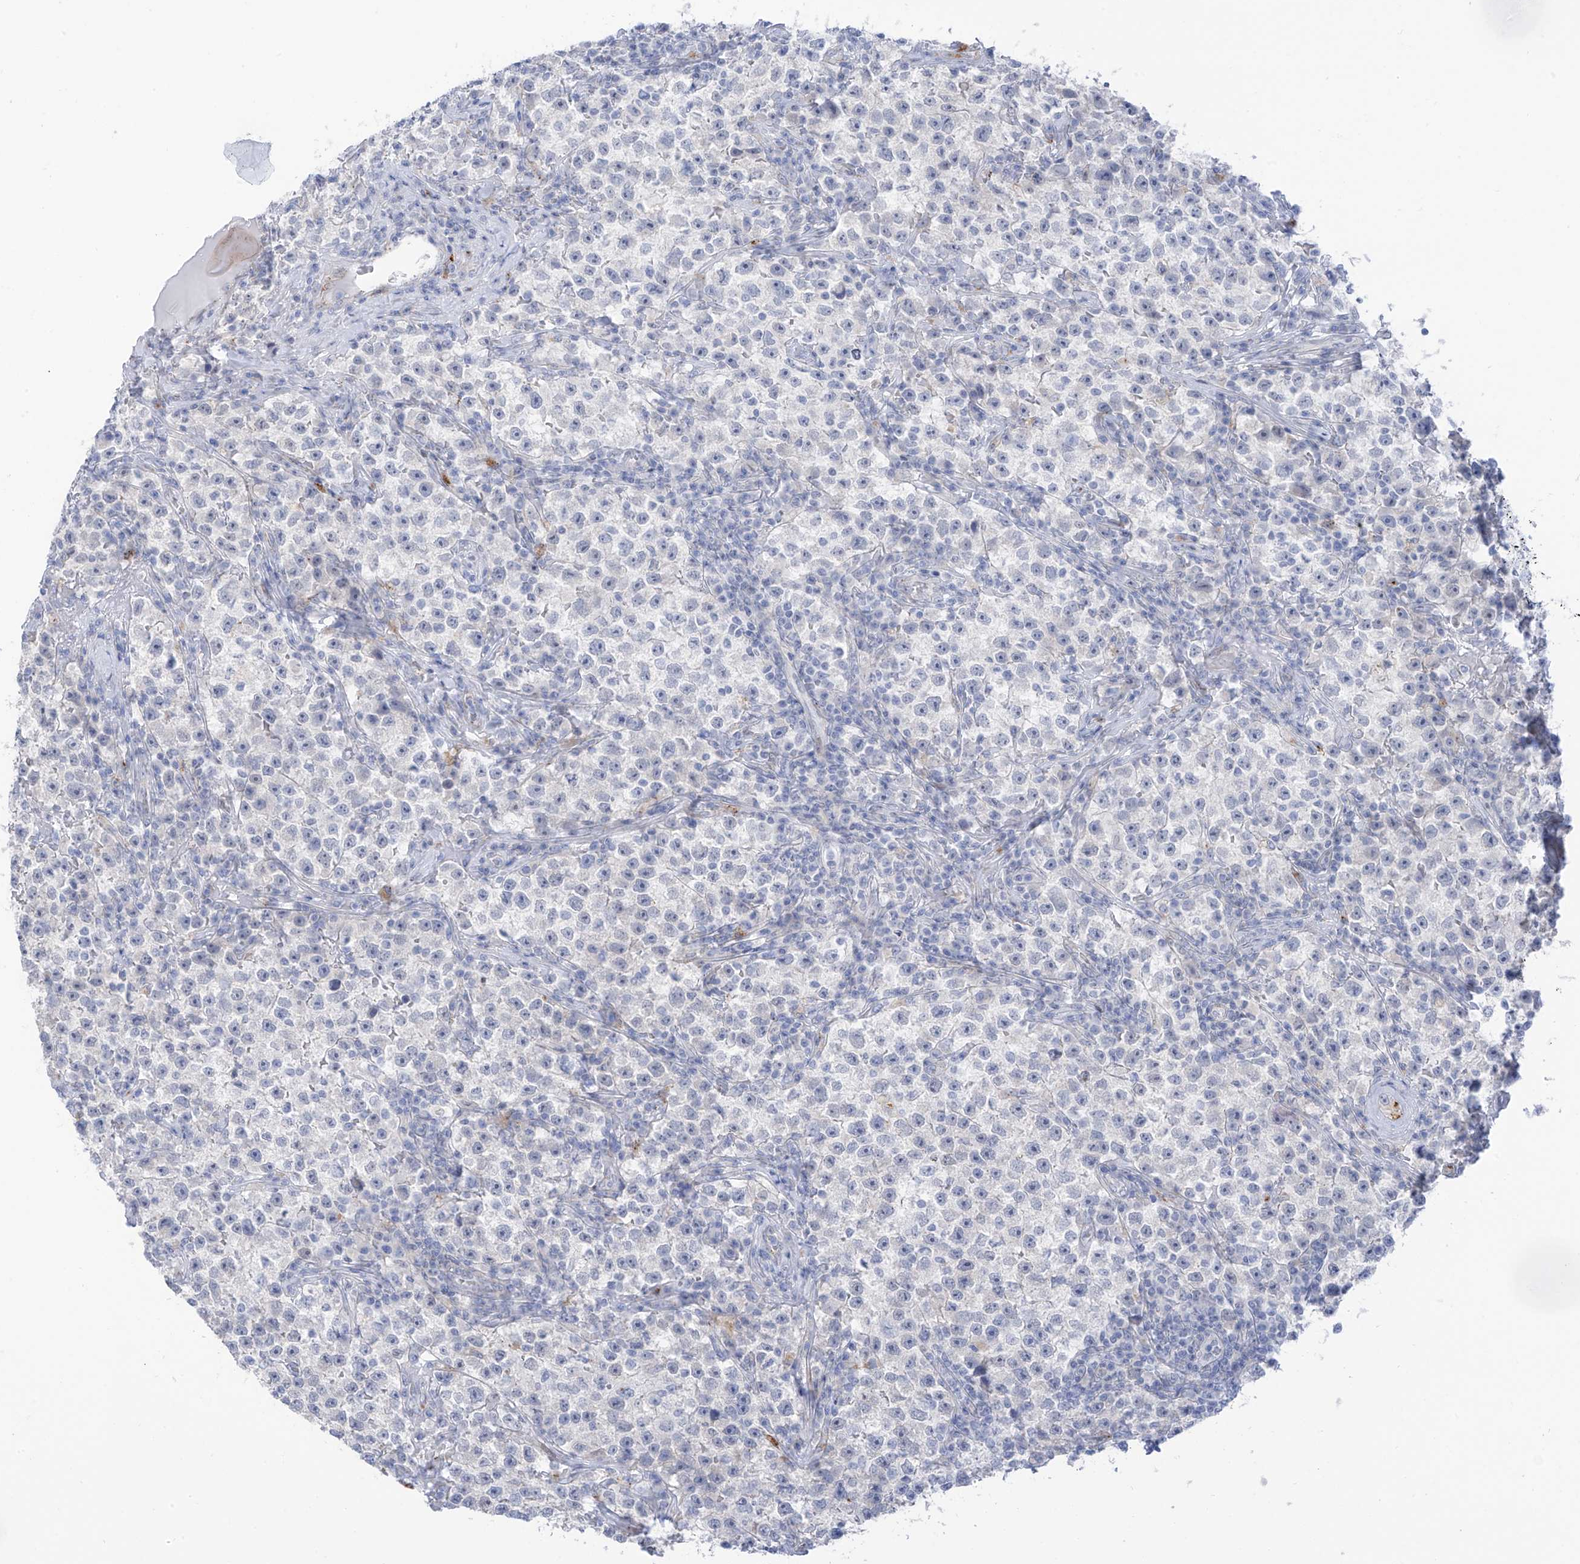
{"staining": {"intensity": "negative", "quantity": "none", "location": "none"}, "tissue": "testis cancer", "cell_type": "Tumor cells", "image_type": "cancer", "snomed": [{"axis": "morphology", "description": "Seminoma, NOS"}, {"axis": "topography", "description": "Testis"}], "caption": "IHC of testis cancer shows no staining in tumor cells. (DAB (3,3'-diaminobenzidine) IHC visualized using brightfield microscopy, high magnification).", "gene": "PSPH", "patient": {"sex": "male", "age": 22}}